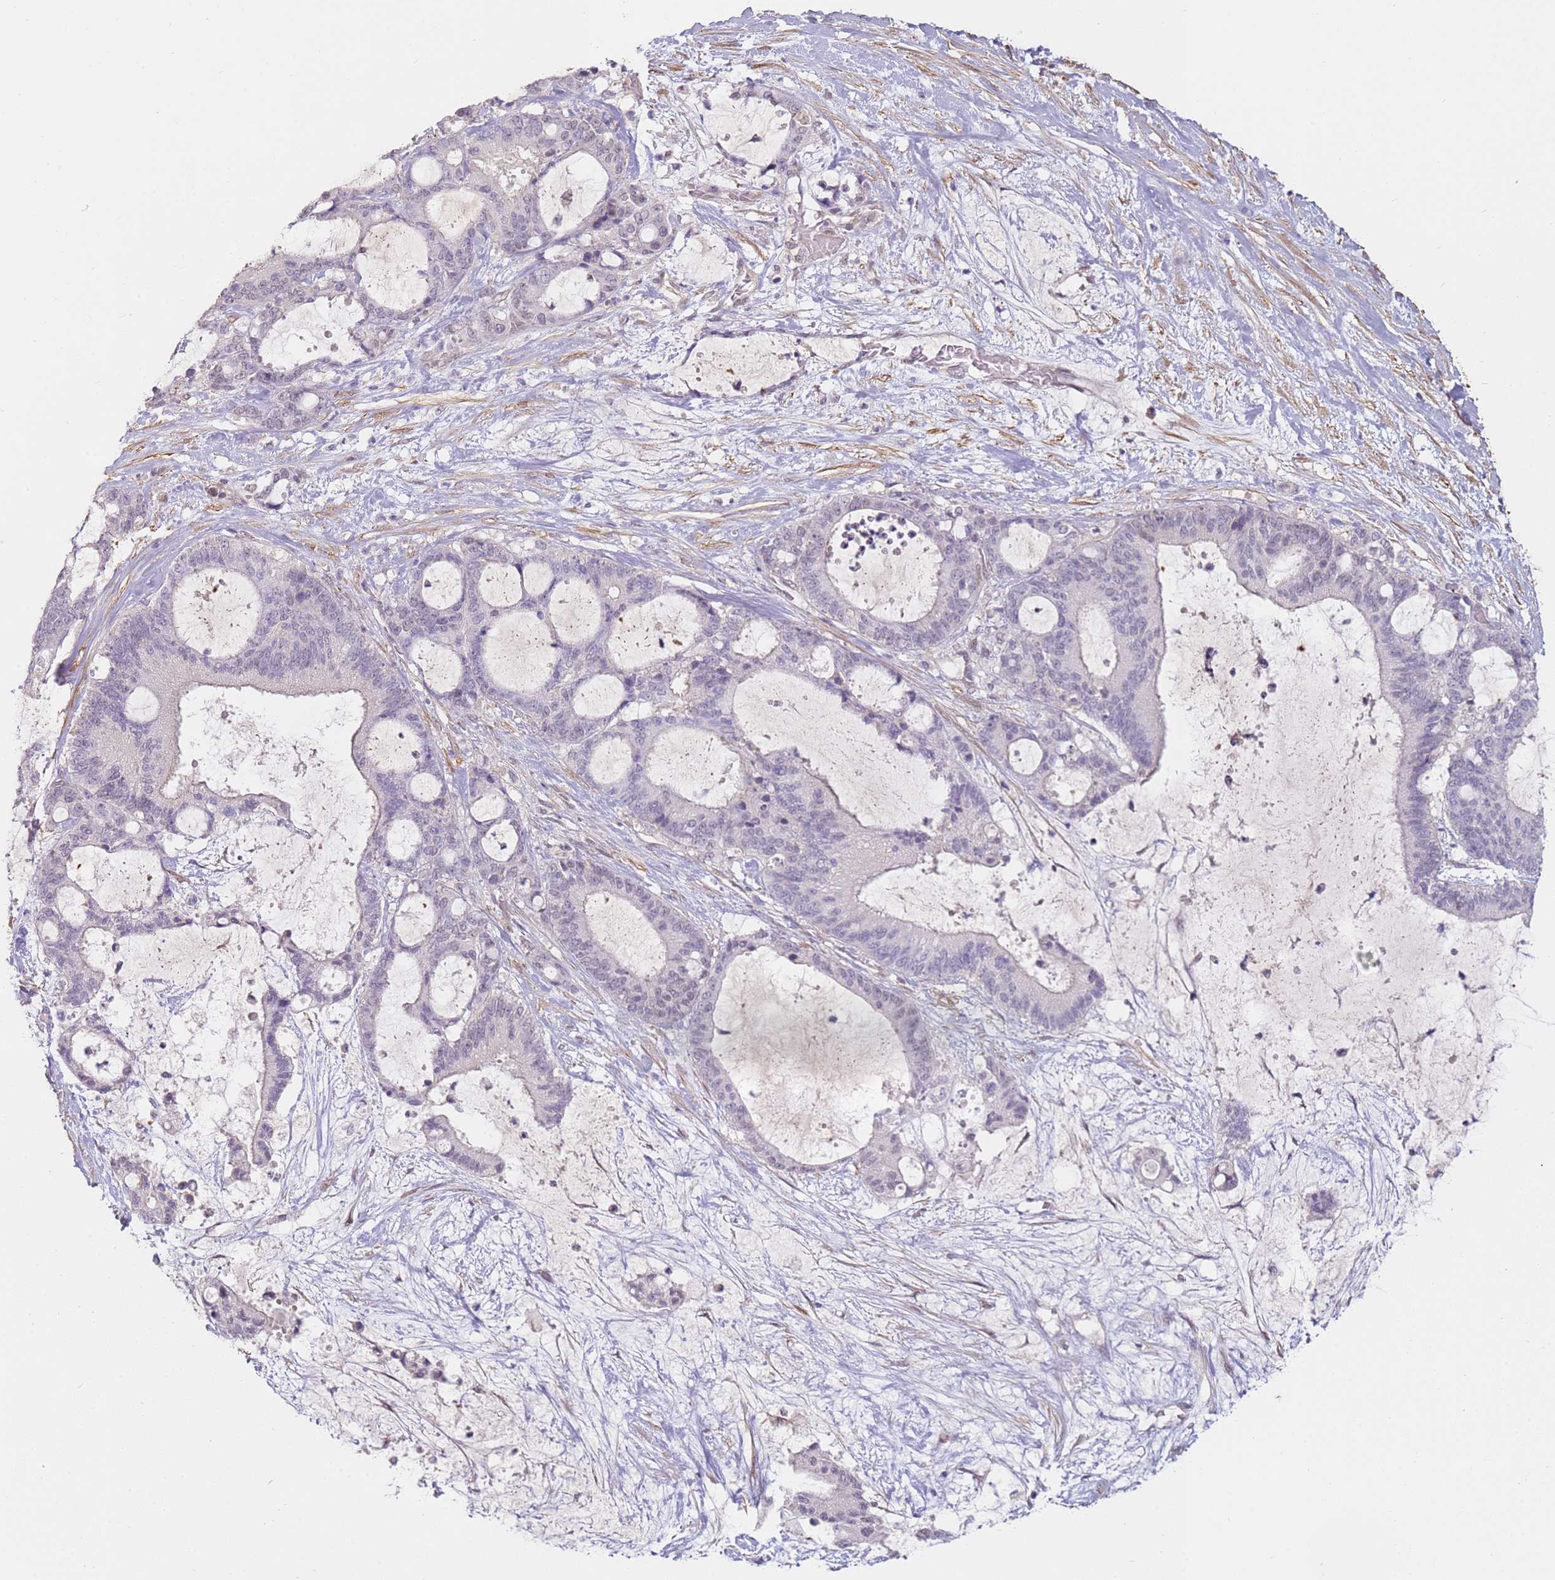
{"staining": {"intensity": "negative", "quantity": "none", "location": "none"}, "tissue": "liver cancer", "cell_type": "Tumor cells", "image_type": "cancer", "snomed": [{"axis": "morphology", "description": "Normal tissue, NOS"}, {"axis": "morphology", "description": "Cholangiocarcinoma"}, {"axis": "topography", "description": "Liver"}, {"axis": "topography", "description": "Peripheral nerve tissue"}], "caption": "The micrograph displays no significant staining in tumor cells of liver cholangiocarcinoma.", "gene": "WDR93", "patient": {"sex": "female", "age": 73}}